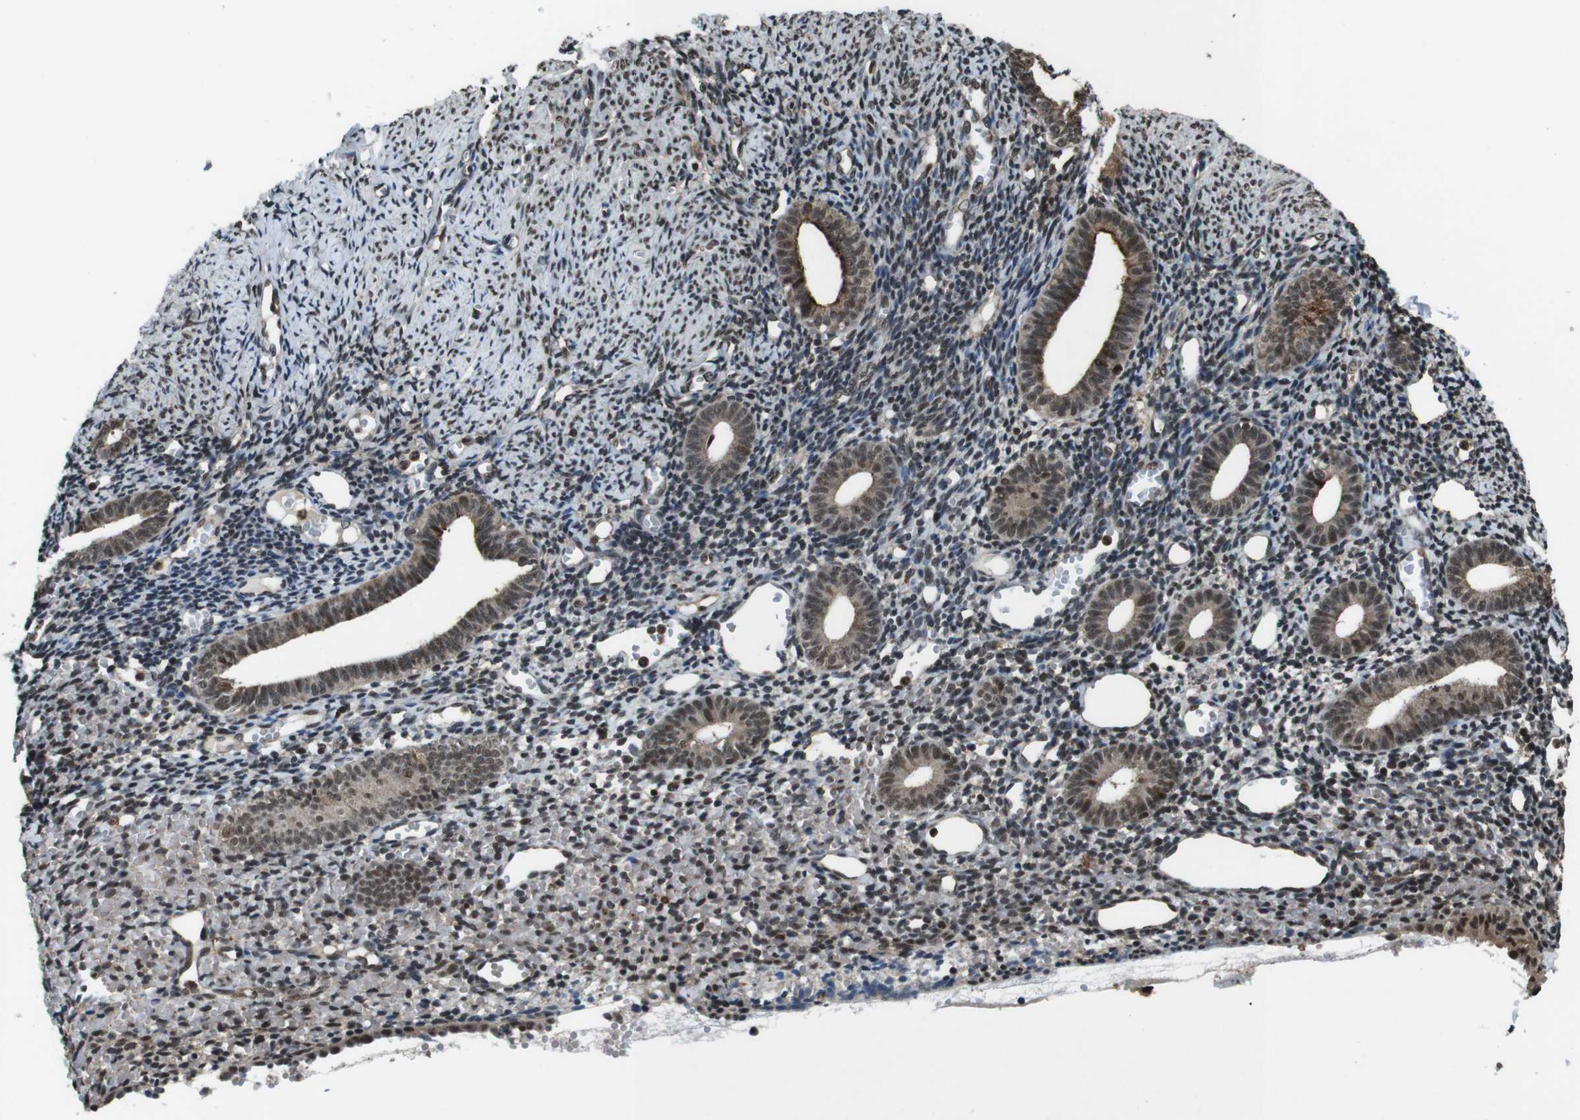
{"staining": {"intensity": "weak", "quantity": "25%-75%", "location": "nuclear"}, "tissue": "endometrium", "cell_type": "Cells in endometrial stroma", "image_type": "normal", "snomed": [{"axis": "morphology", "description": "Normal tissue, NOS"}, {"axis": "topography", "description": "Endometrium"}], "caption": "Immunohistochemical staining of benign endometrium exhibits weak nuclear protein positivity in approximately 25%-75% of cells in endometrial stroma. (brown staining indicates protein expression, while blue staining denotes nuclei).", "gene": "NR4A2", "patient": {"sex": "female", "age": 50}}